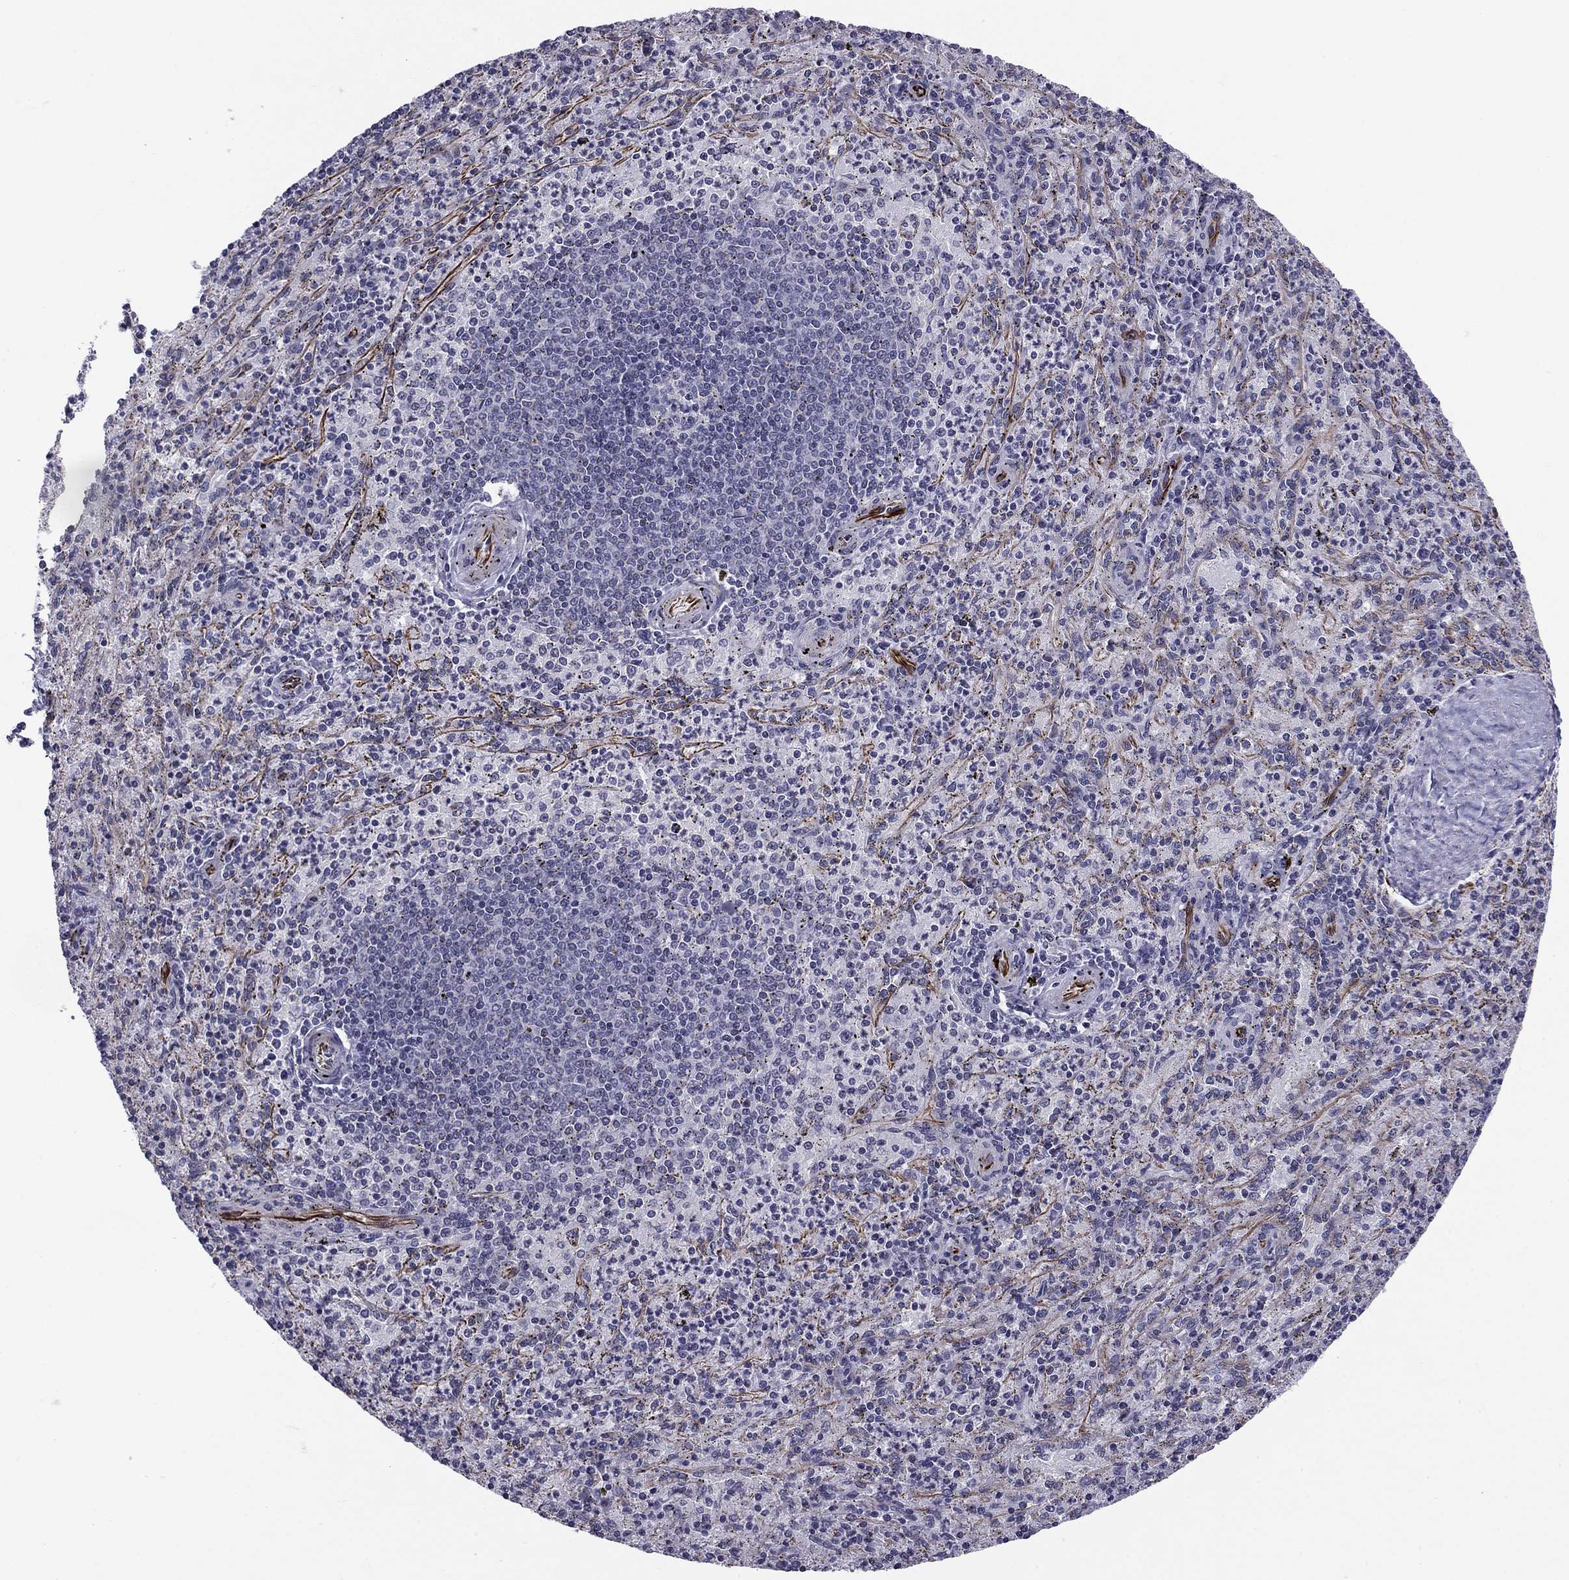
{"staining": {"intensity": "negative", "quantity": "none", "location": "none"}, "tissue": "spleen", "cell_type": "Cells in red pulp", "image_type": "normal", "snomed": [{"axis": "morphology", "description": "Normal tissue, NOS"}, {"axis": "topography", "description": "Spleen"}], "caption": "Cells in red pulp are negative for protein expression in normal human spleen. (Brightfield microscopy of DAB (3,3'-diaminobenzidine) immunohistochemistry (IHC) at high magnification).", "gene": "ANKS4B", "patient": {"sex": "male", "age": 60}}